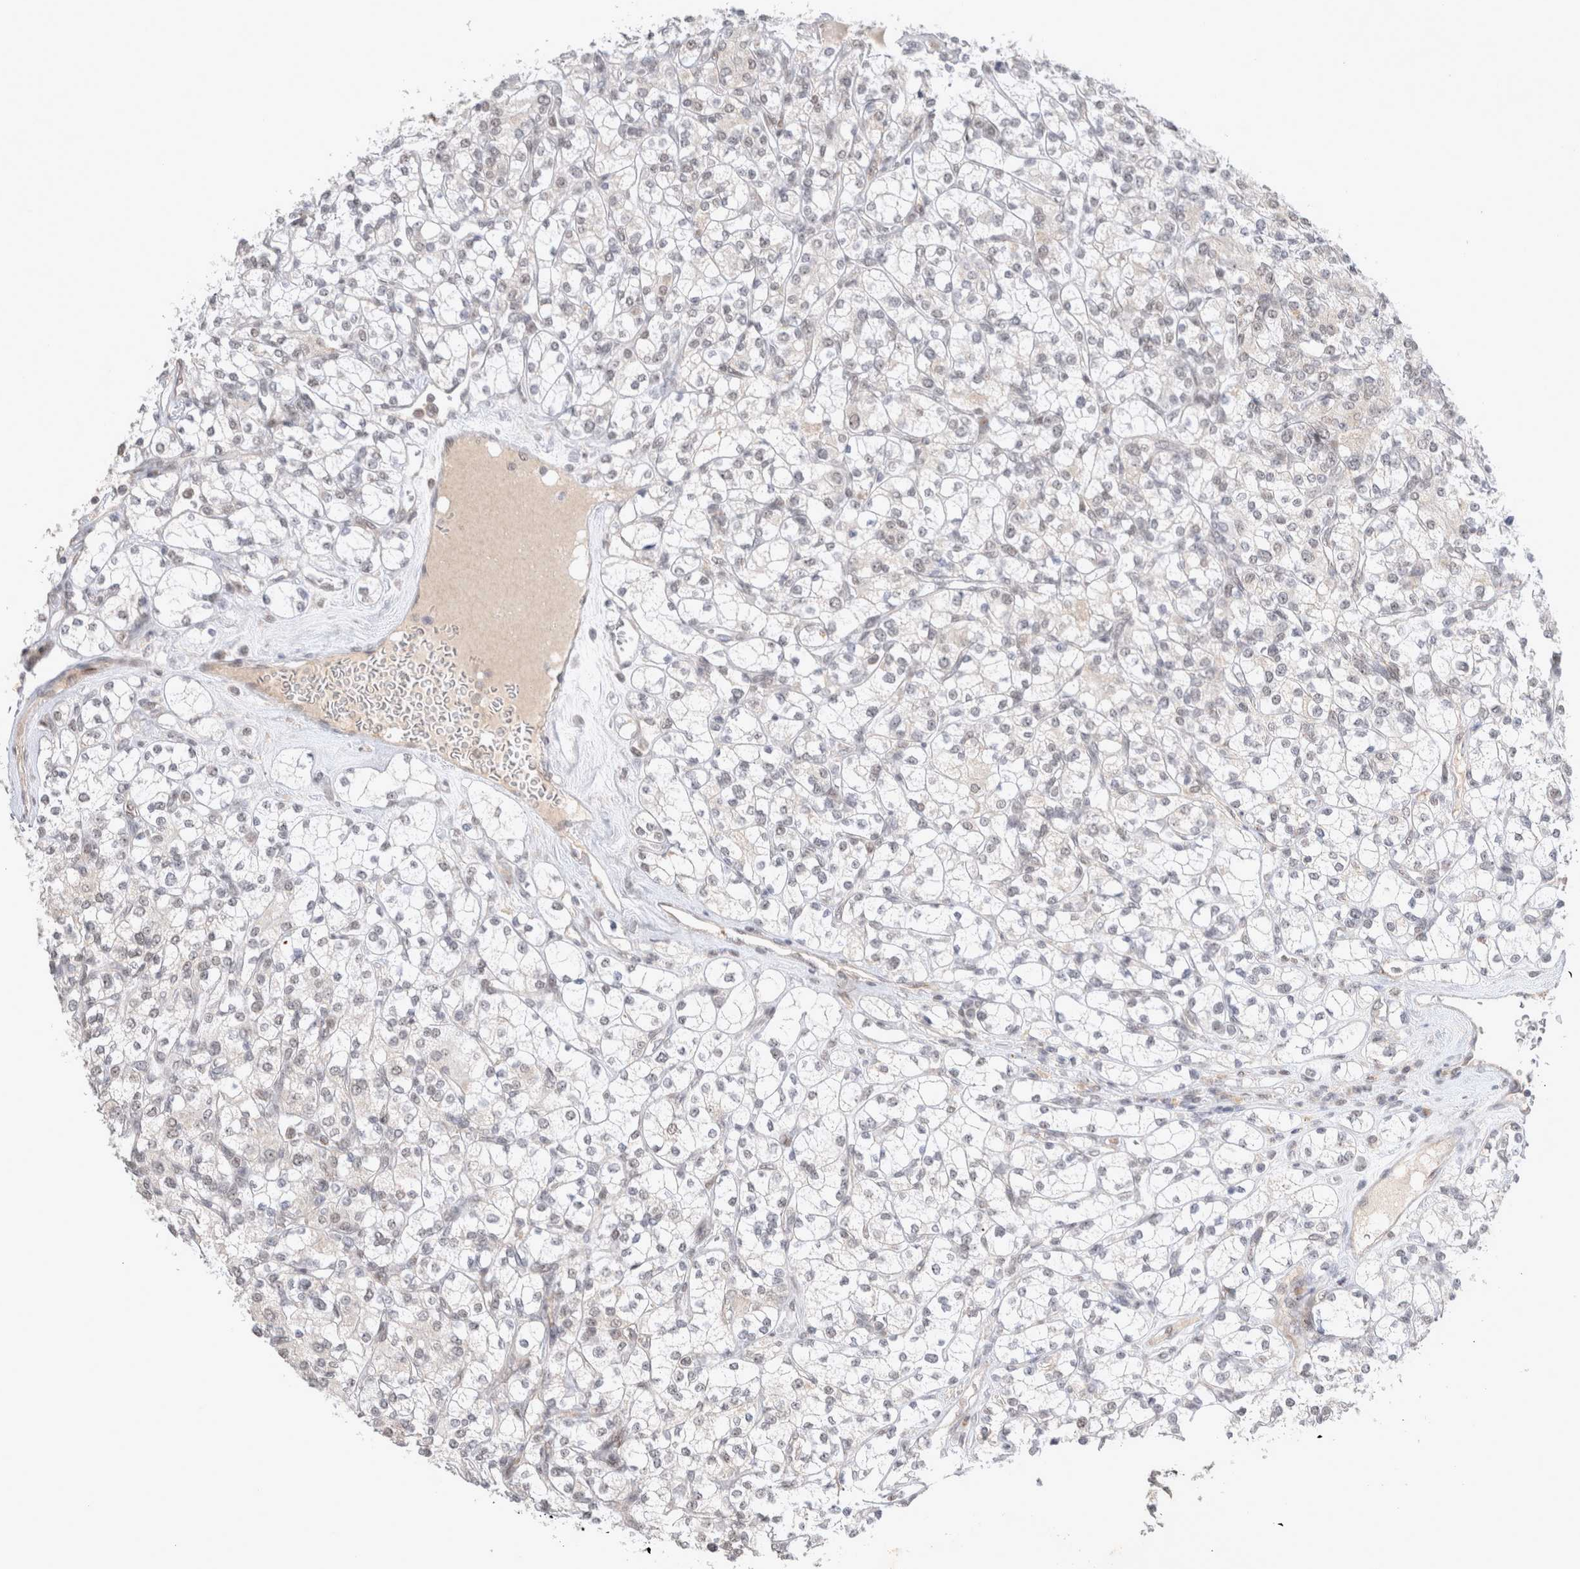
{"staining": {"intensity": "weak", "quantity": "<25%", "location": "nuclear"}, "tissue": "renal cancer", "cell_type": "Tumor cells", "image_type": "cancer", "snomed": [{"axis": "morphology", "description": "Adenocarcinoma, NOS"}, {"axis": "topography", "description": "Kidney"}], "caption": "High magnification brightfield microscopy of adenocarcinoma (renal) stained with DAB (brown) and counterstained with hematoxylin (blue): tumor cells show no significant positivity.", "gene": "MRPL37", "patient": {"sex": "male", "age": 77}}